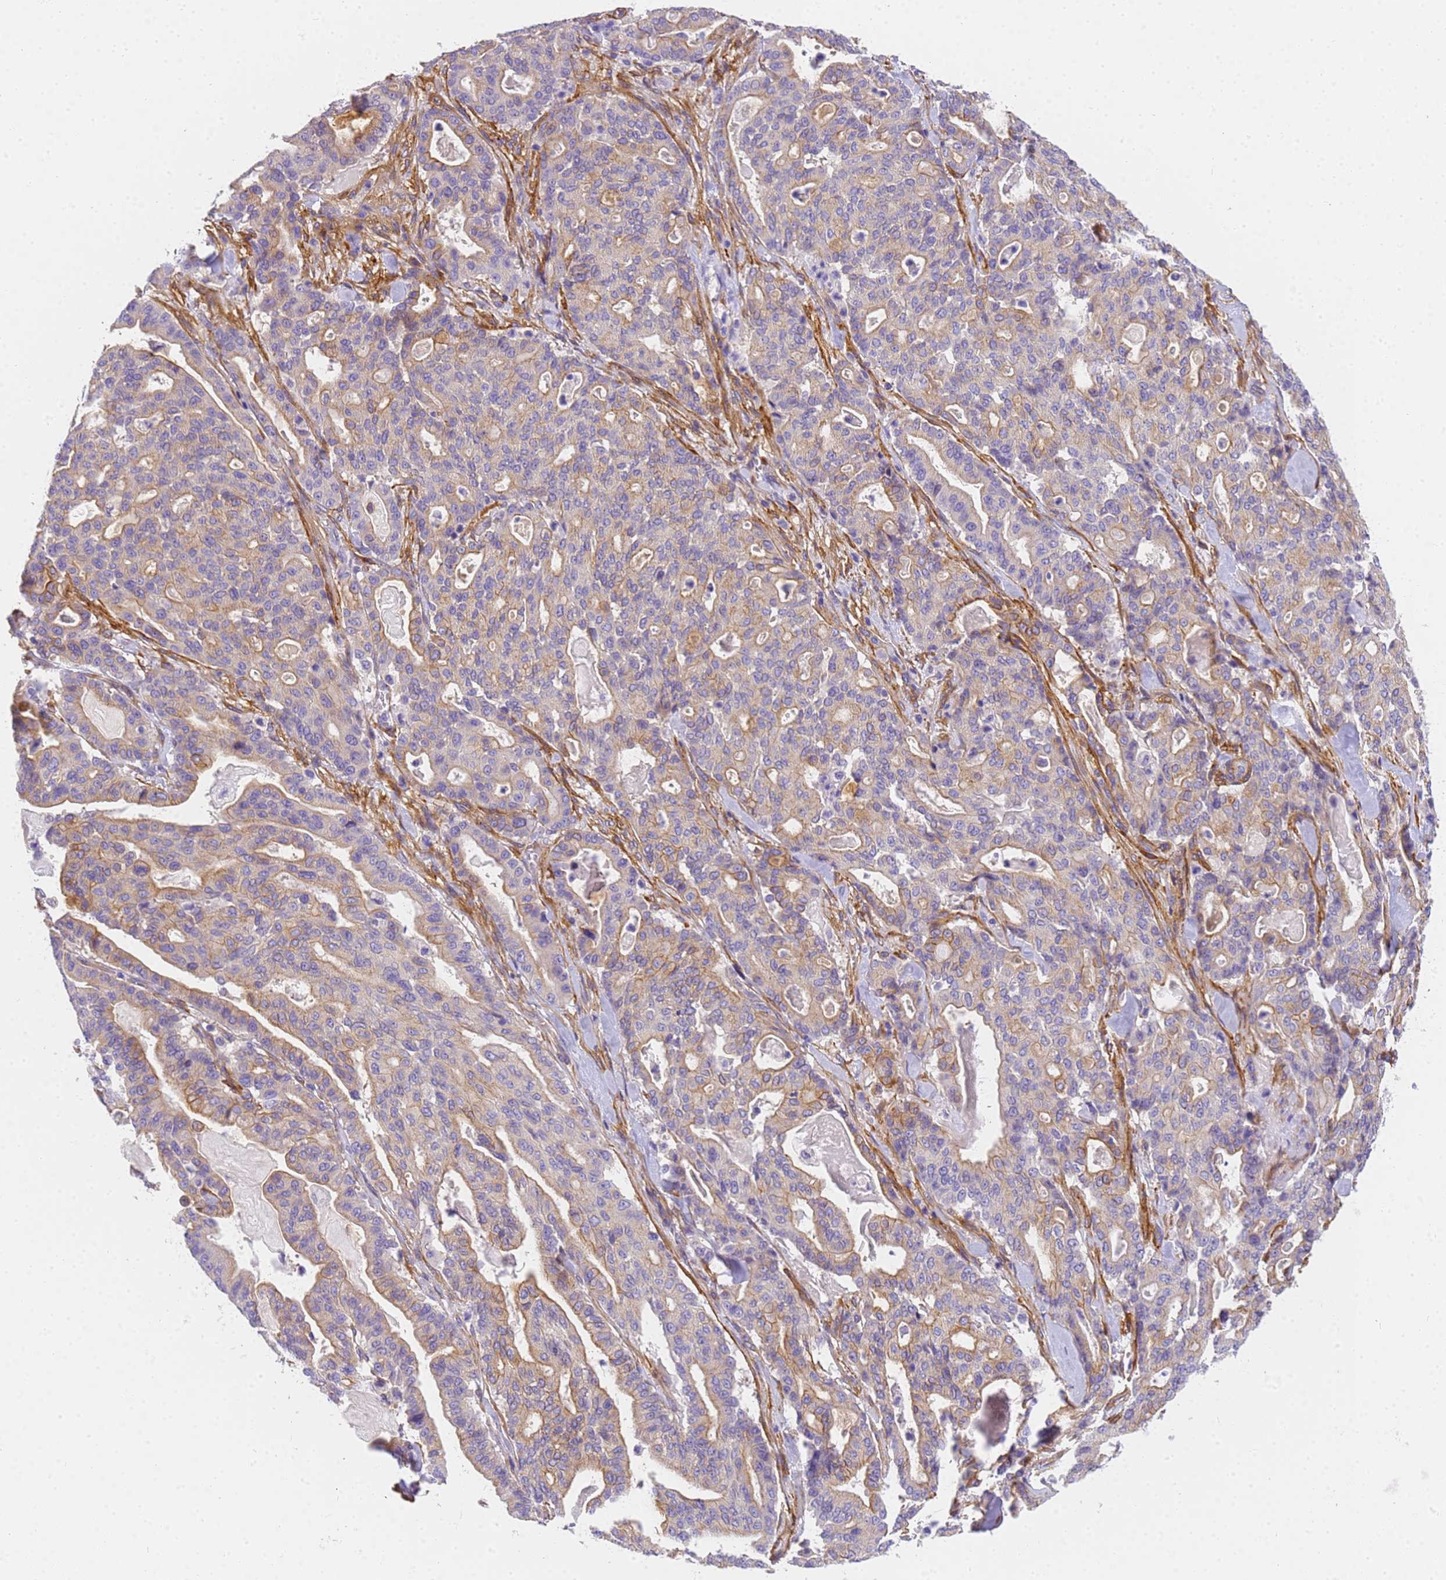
{"staining": {"intensity": "moderate", "quantity": "25%-75%", "location": "cytoplasmic/membranous"}, "tissue": "pancreatic cancer", "cell_type": "Tumor cells", "image_type": "cancer", "snomed": [{"axis": "morphology", "description": "Adenocarcinoma, NOS"}, {"axis": "topography", "description": "Pancreas"}], "caption": "Moderate cytoplasmic/membranous protein staining is identified in approximately 25%-75% of tumor cells in pancreatic cancer (adenocarcinoma).", "gene": "MVB12A", "patient": {"sex": "male", "age": 63}}